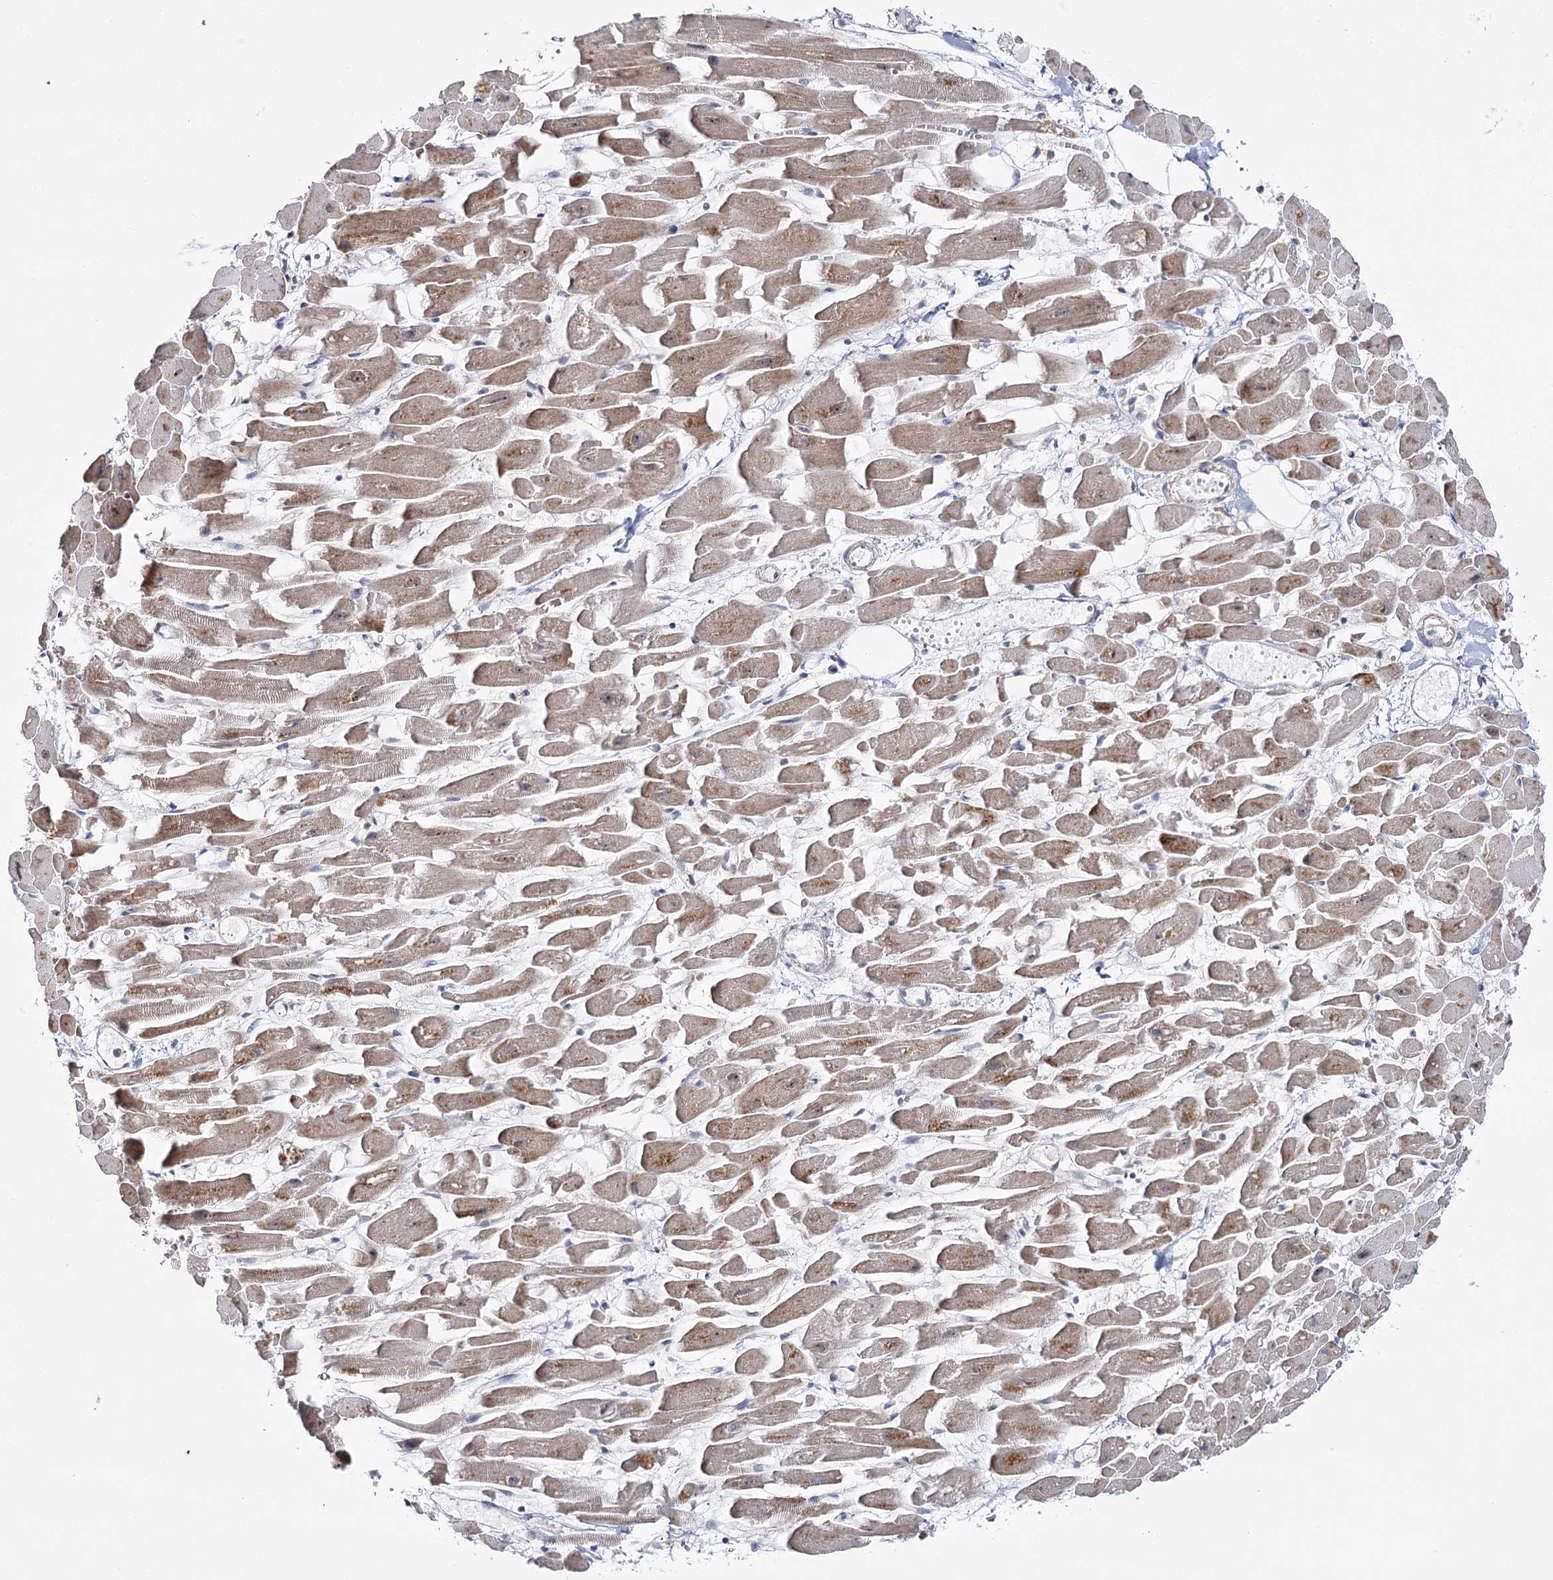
{"staining": {"intensity": "moderate", "quantity": "25%-75%", "location": "cytoplasmic/membranous,nuclear"}, "tissue": "heart muscle", "cell_type": "Cardiomyocytes", "image_type": "normal", "snomed": [{"axis": "morphology", "description": "Normal tissue, NOS"}, {"axis": "topography", "description": "Heart"}], "caption": "A micrograph showing moderate cytoplasmic/membranous,nuclear positivity in about 25%-75% of cardiomyocytes in normal heart muscle, as visualized by brown immunohistochemical staining.", "gene": "ZC3H8", "patient": {"sex": "female", "age": 64}}